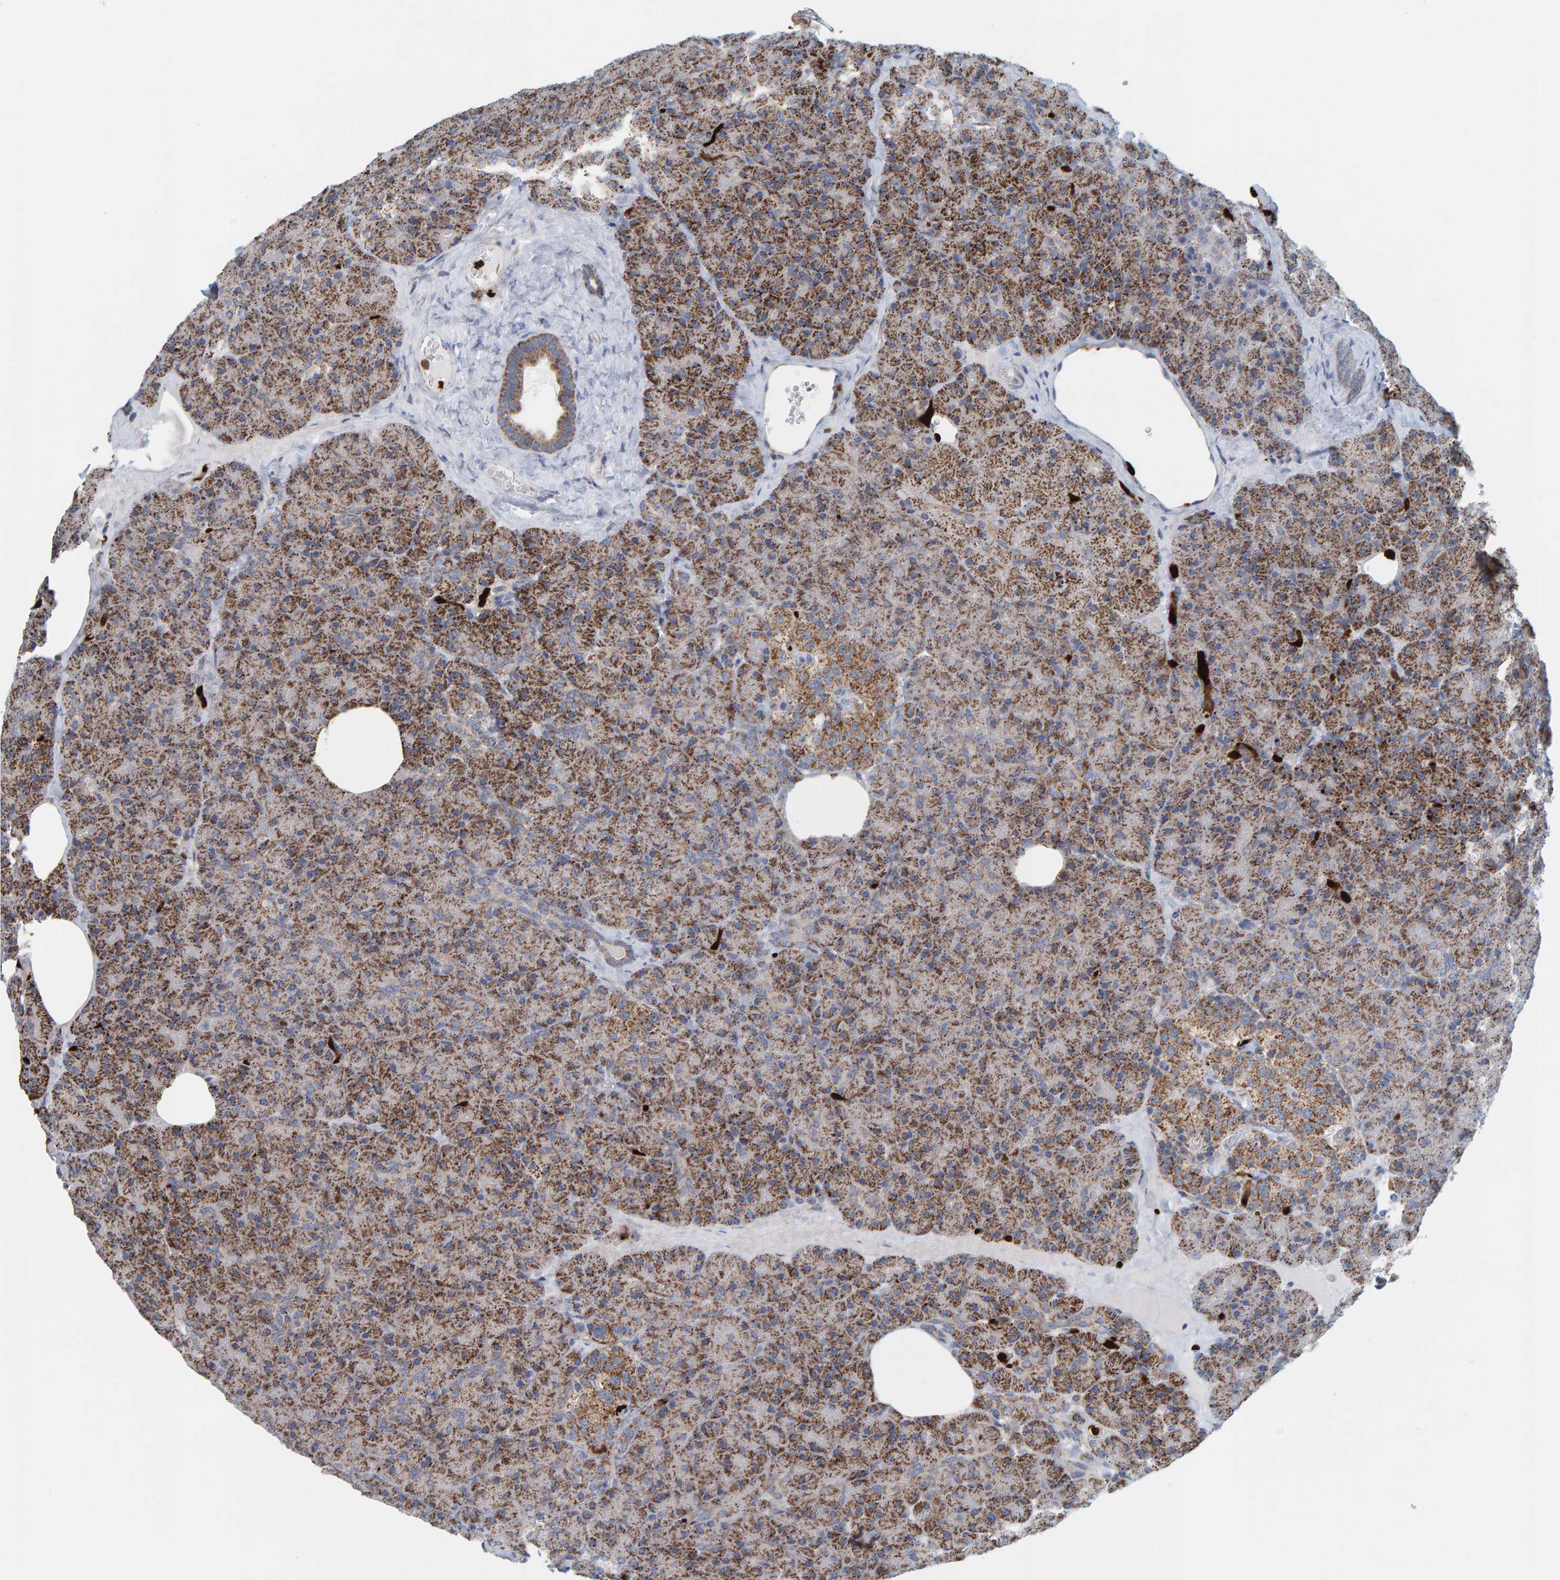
{"staining": {"intensity": "strong", "quantity": ">75%", "location": "cytoplasmic/membranous"}, "tissue": "pancreas", "cell_type": "Exocrine glandular cells", "image_type": "normal", "snomed": [{"axis": "morphology", "description": "Normal tissue, NOS"}, {"axis": "morphology", "description": "Carcinoid, malignant, NOS"}, {"axis": "topography", "description": "Pancreas"}], "caption": "Protein analysis of normal pancreas shows strong cytoplasmic/membranous expression in approximately >75% of exocrine glandular cells.", "gene": "B9D1", "patient": {"sex": "female", "age": 35}}